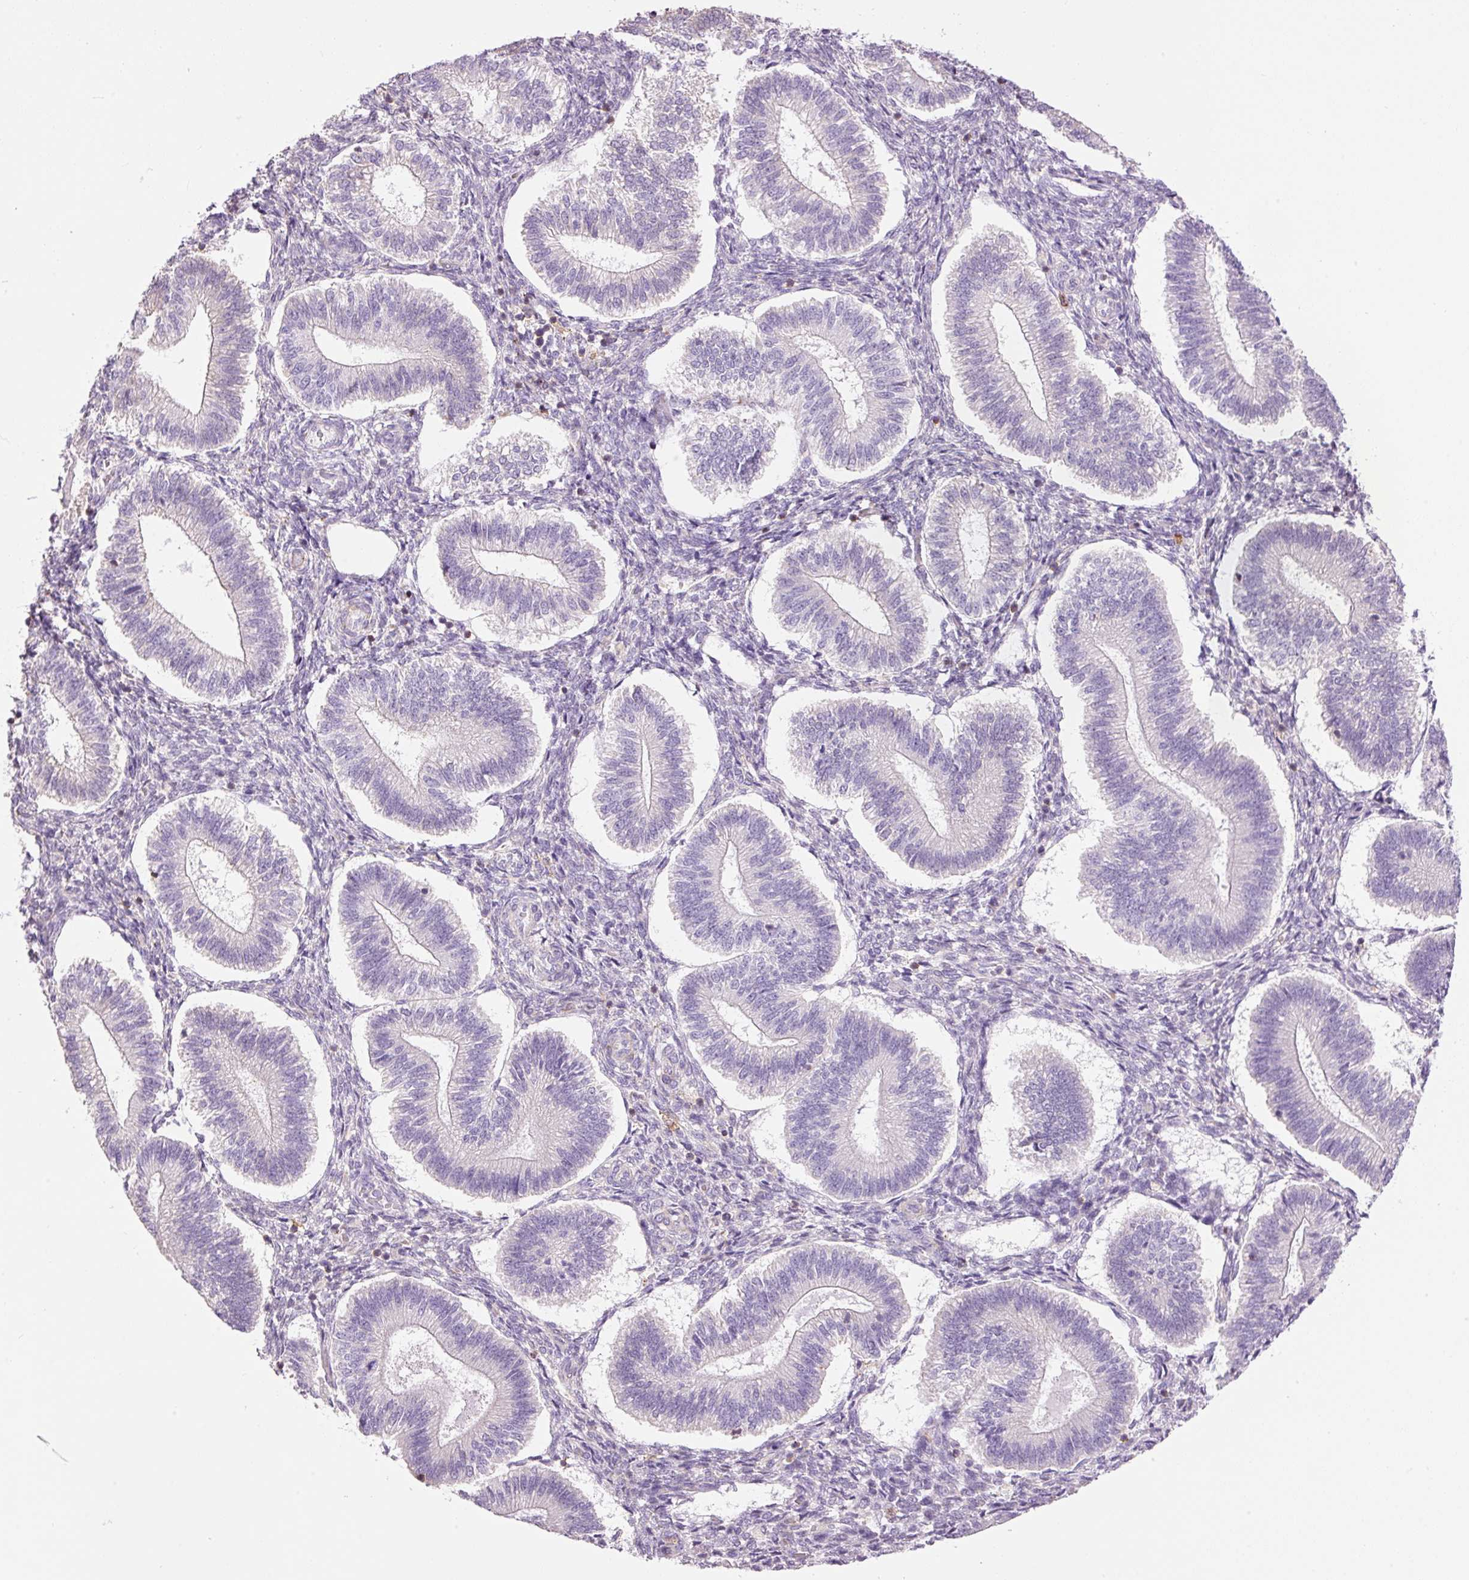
{"staining": {"intensity": "weak", "quantity": "<25%", "location": "cytoplasmic/membranous"}, "tissue": "endometrium", "cell_type": "Cells in endometrial stroma", "image_type": "normal", "snomed": [{"axis": "morphology", "description": "Normal tissue, NOS"}, {"axis": "topography", "description": "Endometrium"}], "caption": "This is an immunohistochemistry image of normal endometrium. There is no staining in cells in endometrial stroma.", "gene": "DOK6", "patient": {"sex": "female", "age": 25}}